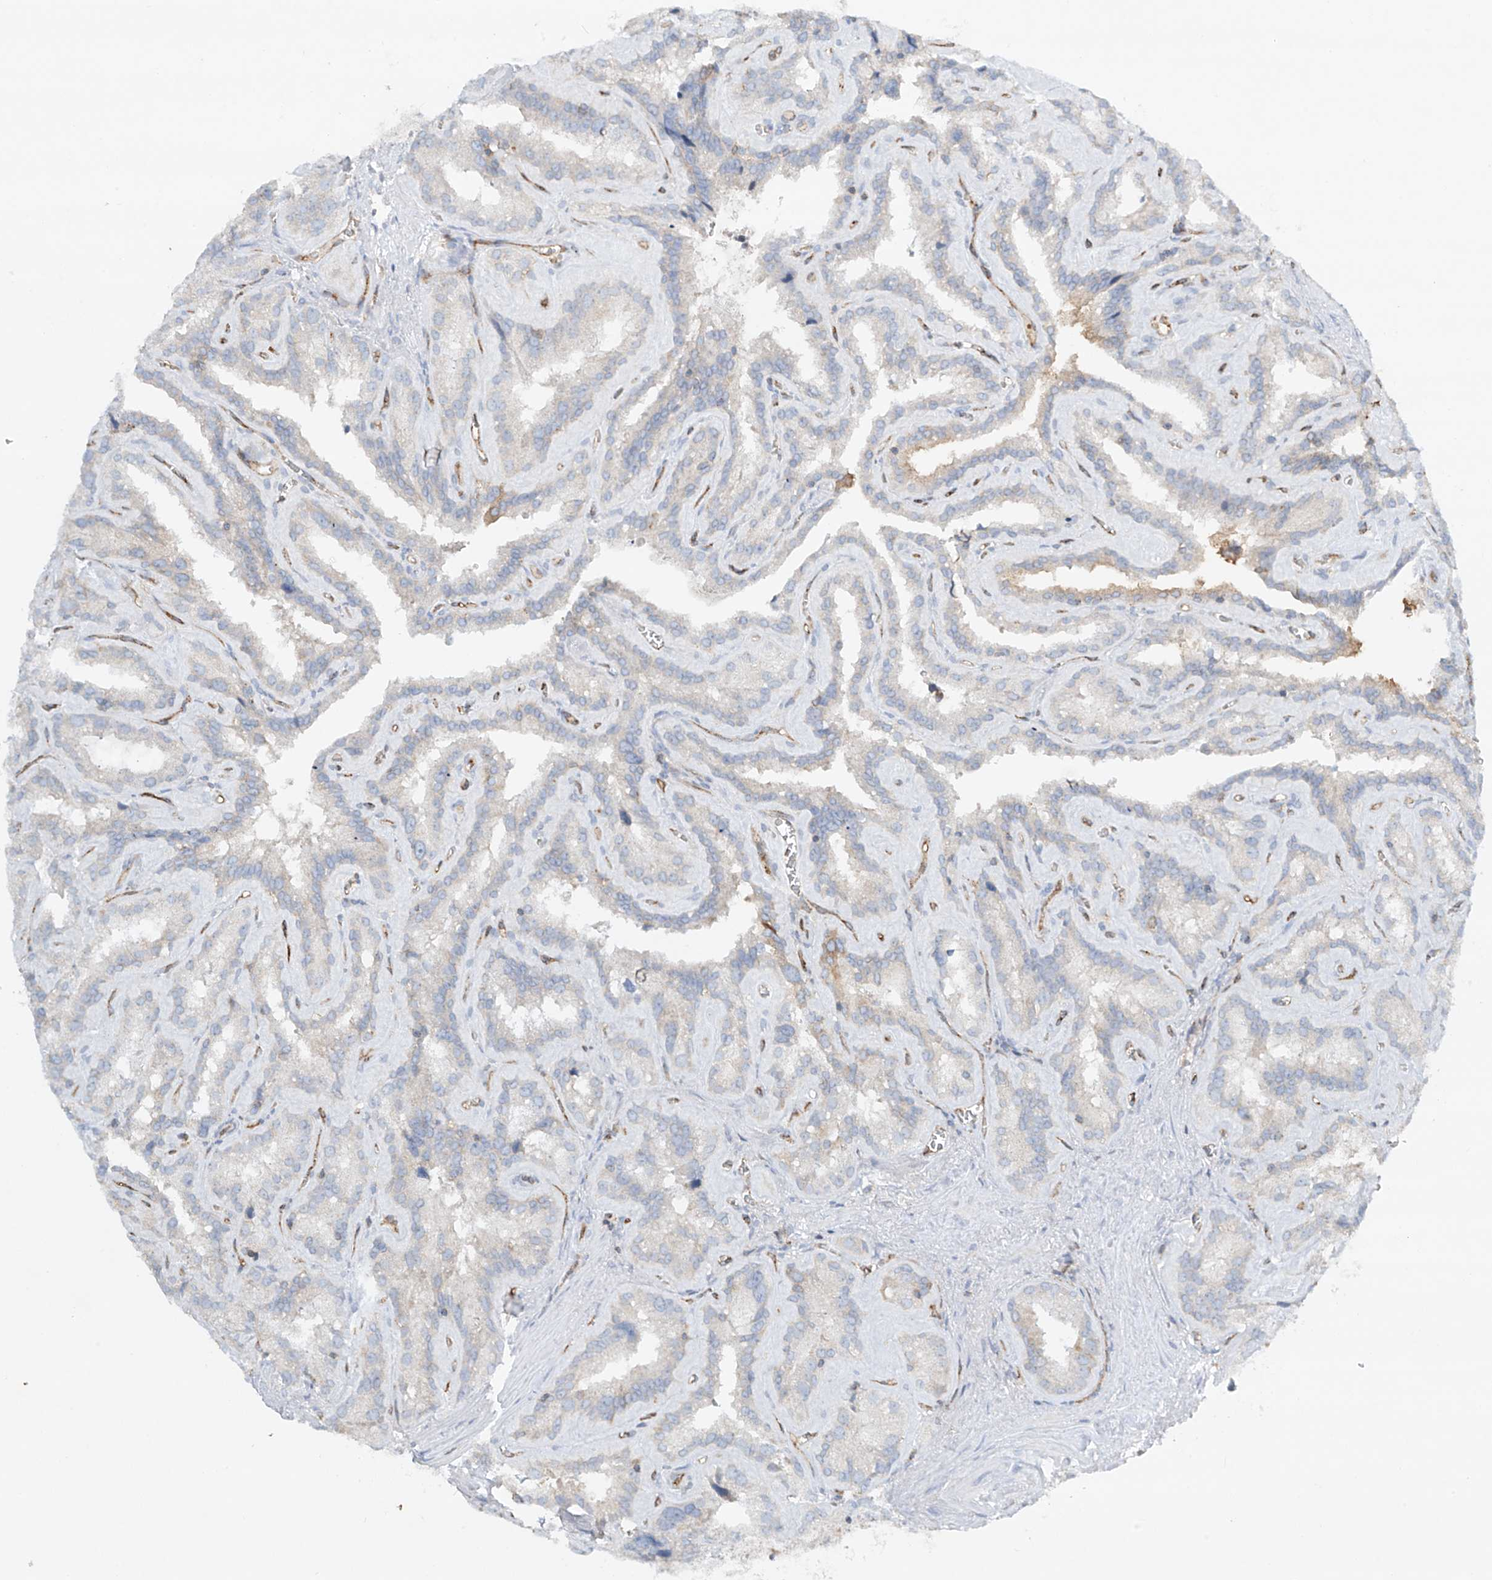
{"staining": {"intensity": "weak", "quantity": "<25%", "location": "cytoplasmic/membranous"}, "tissue": "seminal vesicle", "cell_type": "Glandular cells", "image_type": "normal", "snomed": [{"axis": "morphology", "description": "Normal tissue, NOS"}, {"axis": "topography", "description": "Prostate"}, {"axis": "topography", "description": "Seminal veicle"}], "caption": "A high-resolution image shows immunohistochemistry staining of normal seminal vesicle, which exhibits no significant positivity in glandular cells. (DAB IHC with hematoxylin counter stain).", "gene": "HLA", "patient": {"sex": "male", "age": 59}}